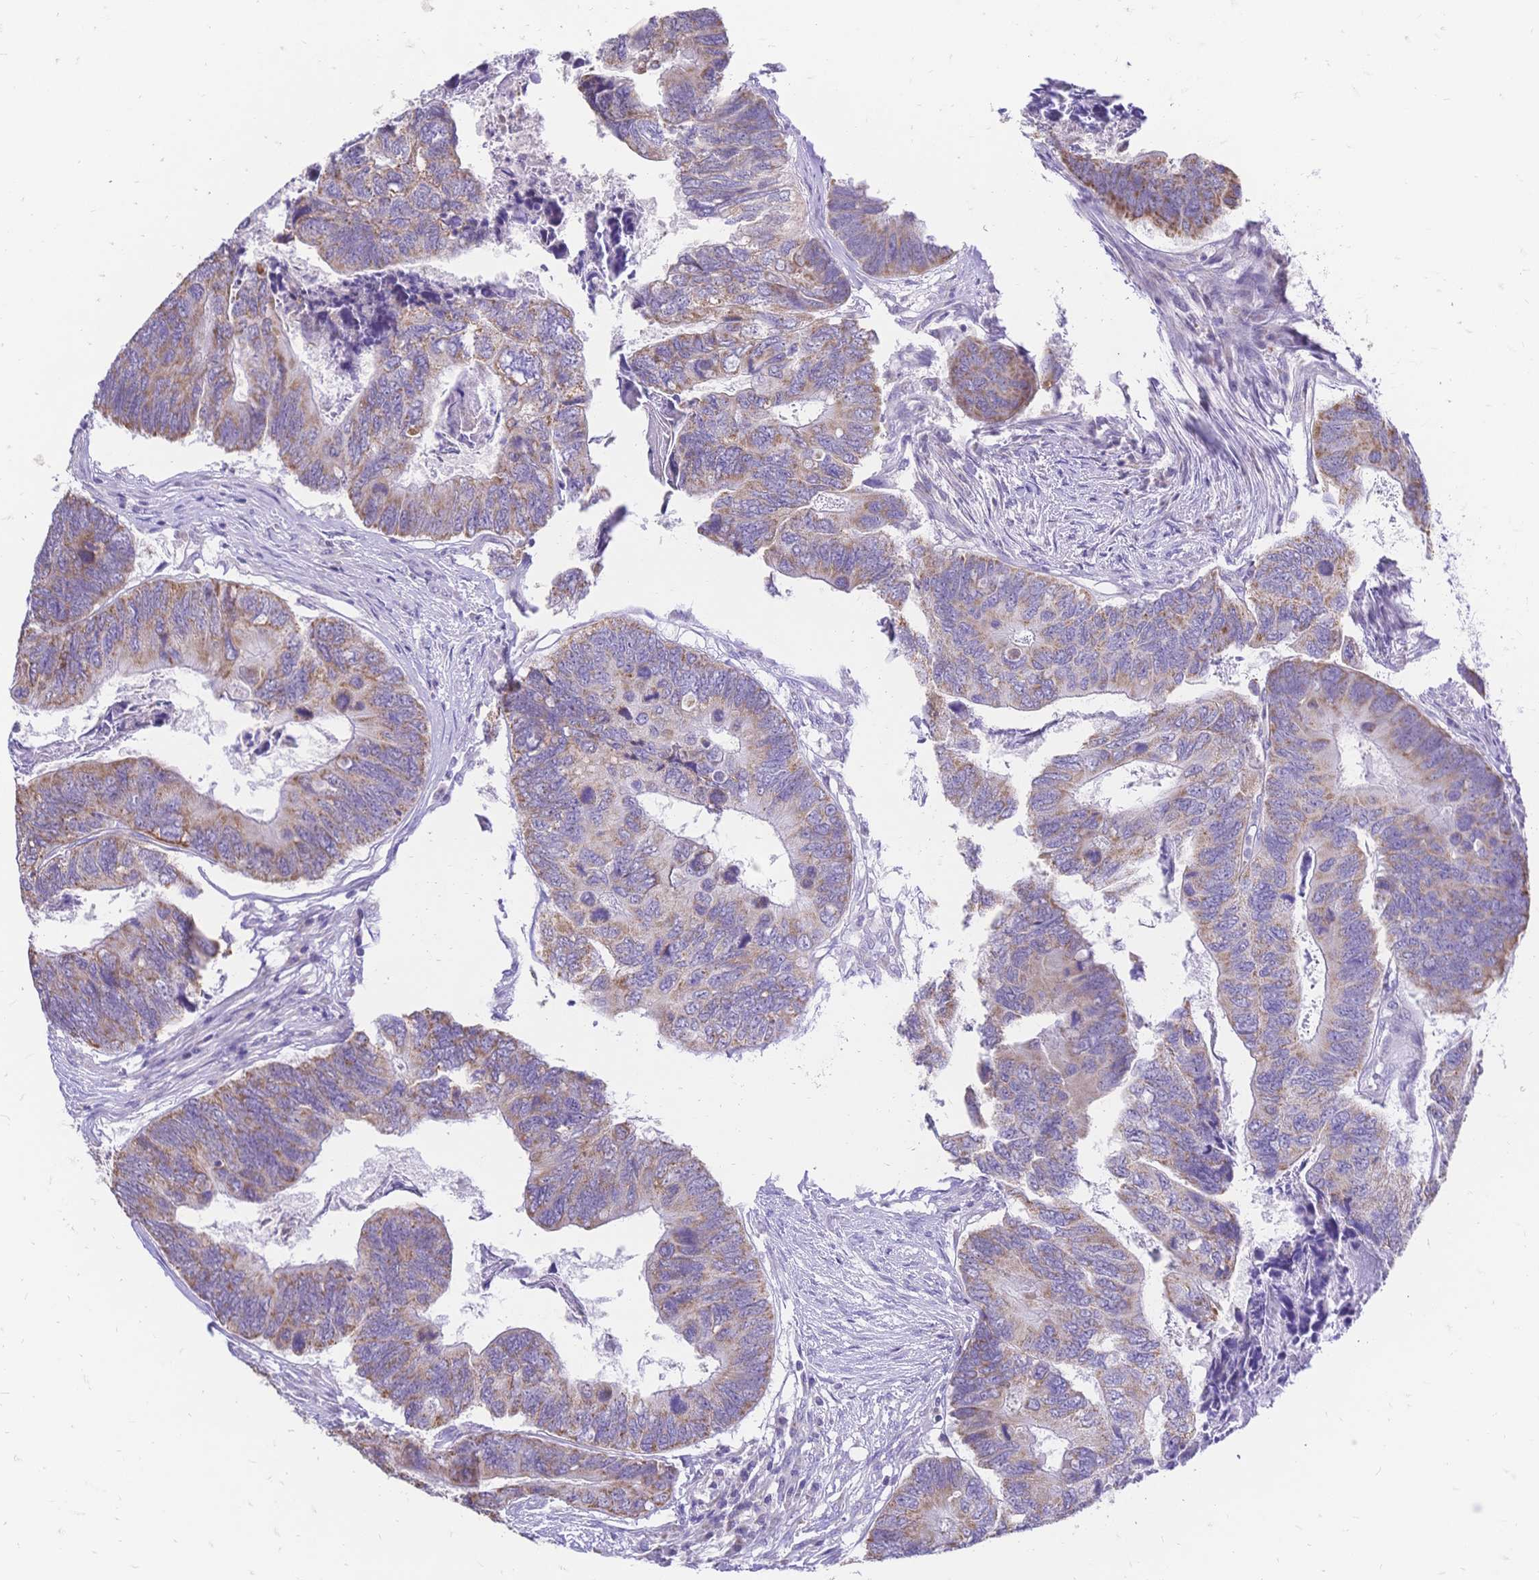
{"staining": {"intensity": "moderate", "quantity": ">75%", "location": "cytoplasmic/membranous"}, "tissue": "colorectal cancer", "cell_type": "Tumor cells", "image_type": "cancer", "snomed": [{"axis": "morphology", "description": "Adenocarcinoma, NOS"}, {"axis": "topography", "description": "Colon"}], "caption": "Moderate cytoplasmic/membranous positivity is present in about >75% of tumor cells in adenocarcinoma (colorectal). (brown staining indicates protein expression, while blue staining denotes nuclei).", "gene": "CLEC18B", "patient": {"sex": "female", "age": 67}}